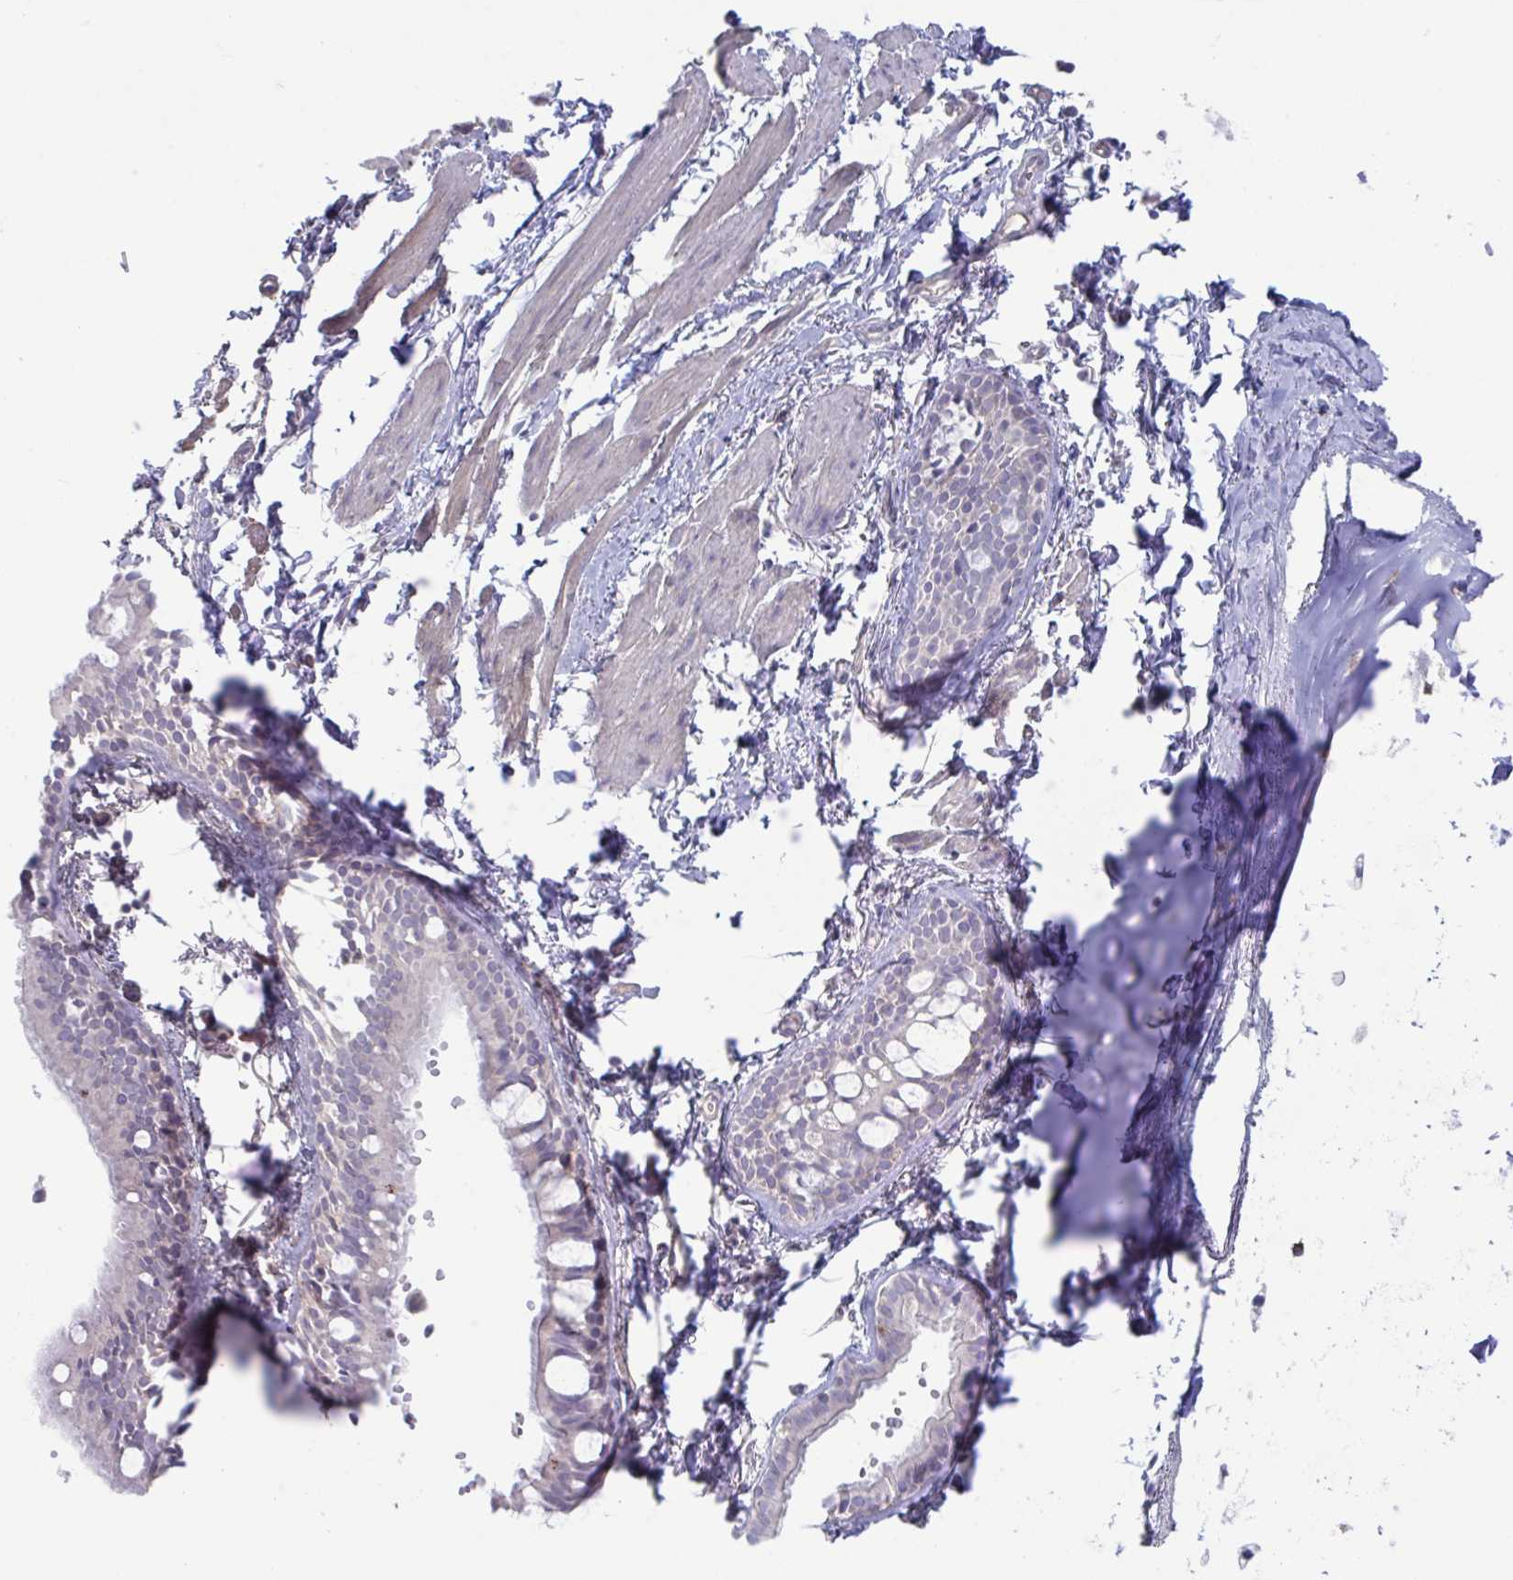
{"staining": {"intensity": "moderate", "quantity": "<25%", "location": "cytoplasmic/membranous"}, "tissue": "bronchus", "cell_type": "Respiratory epithelial cells", "image_type": "normal", "snomed": [{"axis": "morphology", "description": "Normal tissue, NOS"}, {"axis": "topography", "description": "Cartilage tissue"}, {"axis": "topography", "description": "Bronchus"}, {"axis": "topography", "description": "Peripheral nerve tissue"}], "caption": "DAB immunohistochemical staining of normal human bronchus demonstrates moderate cytoplasmic/membranous protein positivity in approximately <25% of respiratory epithelial cells. (DAB (3,3'-diaminobenzidine) = brown stain, brightfield microscopy at high magnification).", "gene": "STK26", "patient": {"sex": "female", "age": 59}}